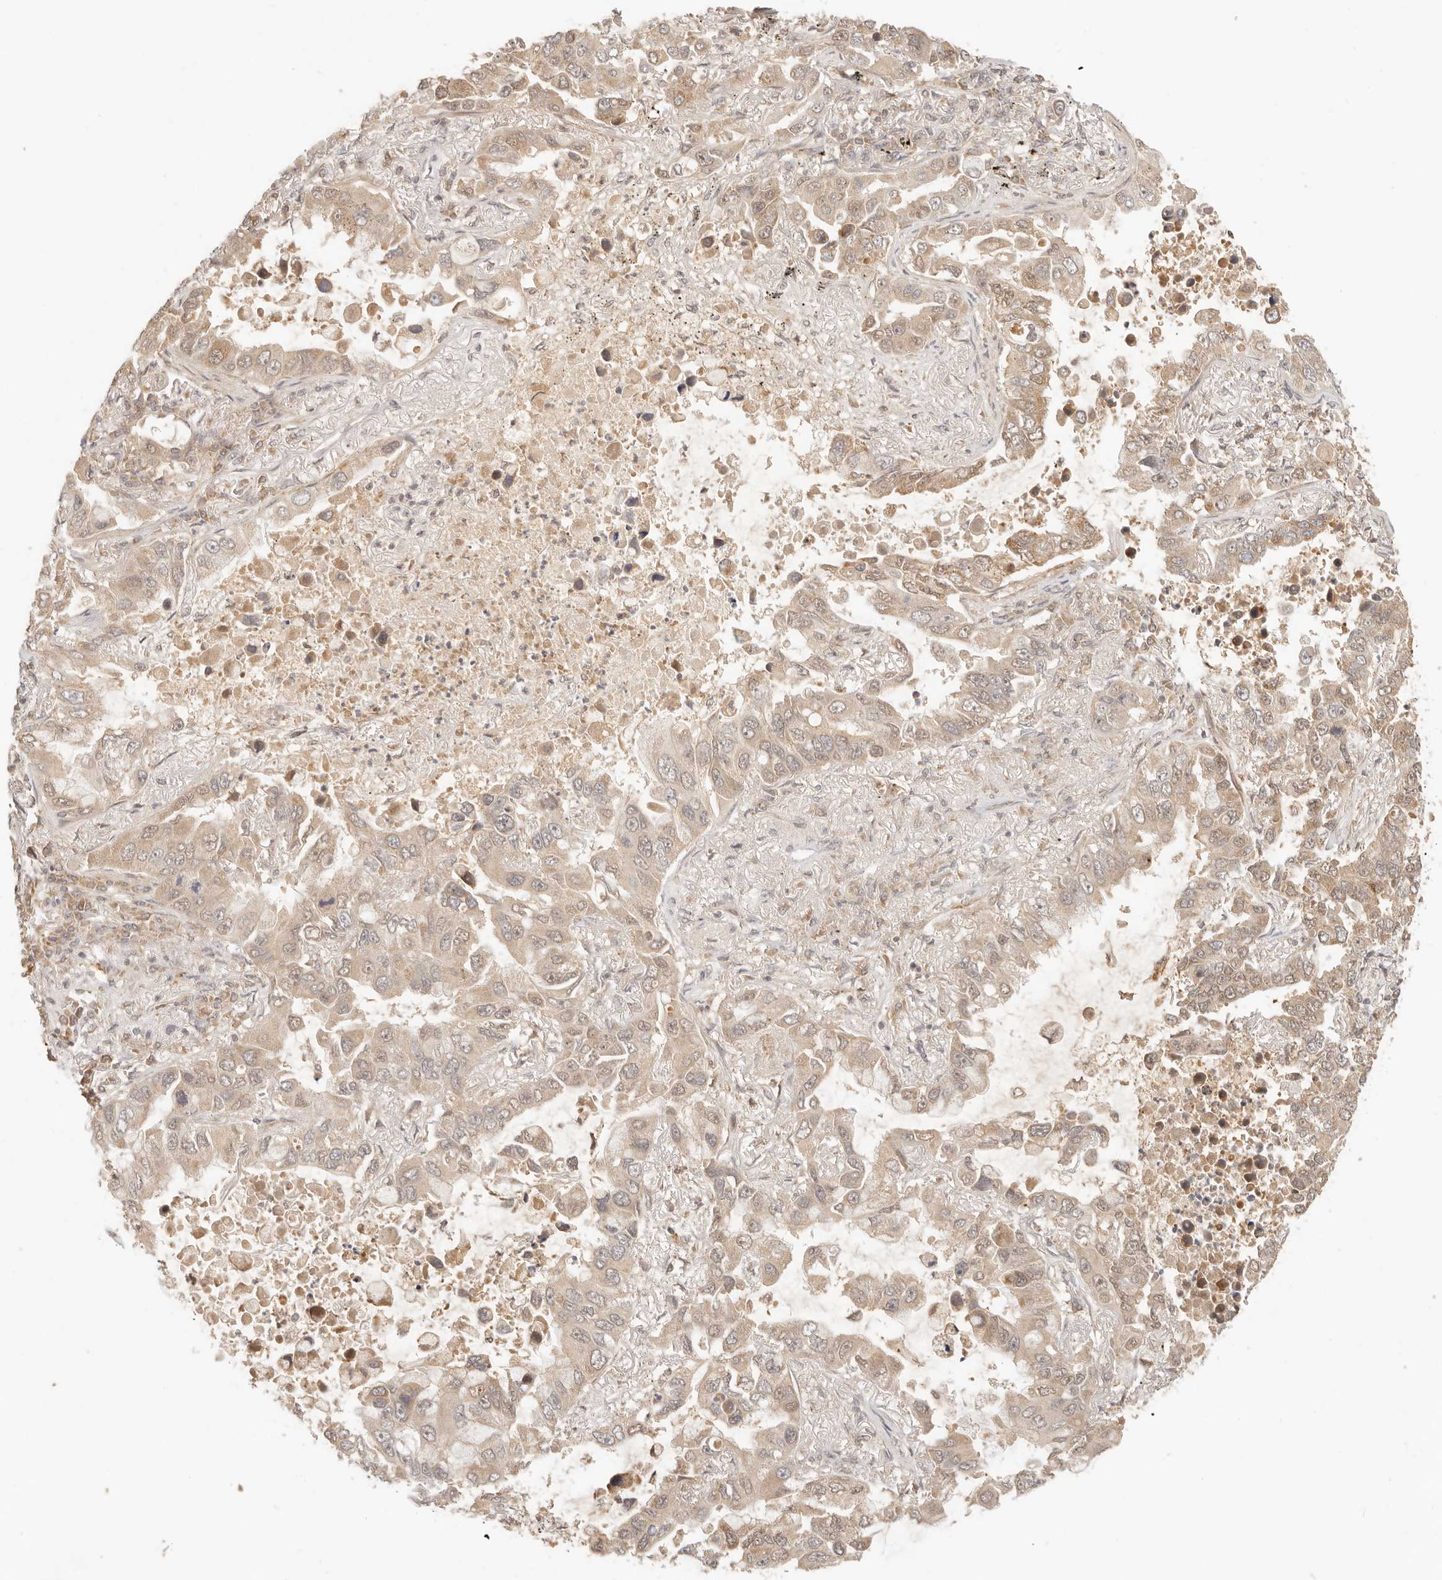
{"staining": {"intensity": "weak", "quantity": ">75%", "location": "cytoplasmic/membranous"}, "tissue": "lung cancer", "cell_type": "Tumor cells", "image_type": "cancer", "snomed": [{"axis": "morphology", "description": "Adenocarcinoma, NOS"}, {"axis": "topography", "description": "Lung"}], "caption": "Protein expression analysis of human lung adenocarcinoma reveals weak cytoplasmic/membranous expression in about >75% of tumor cells.", "gene": "INTS11", "patient": {"sex": "male", "age": 64}}